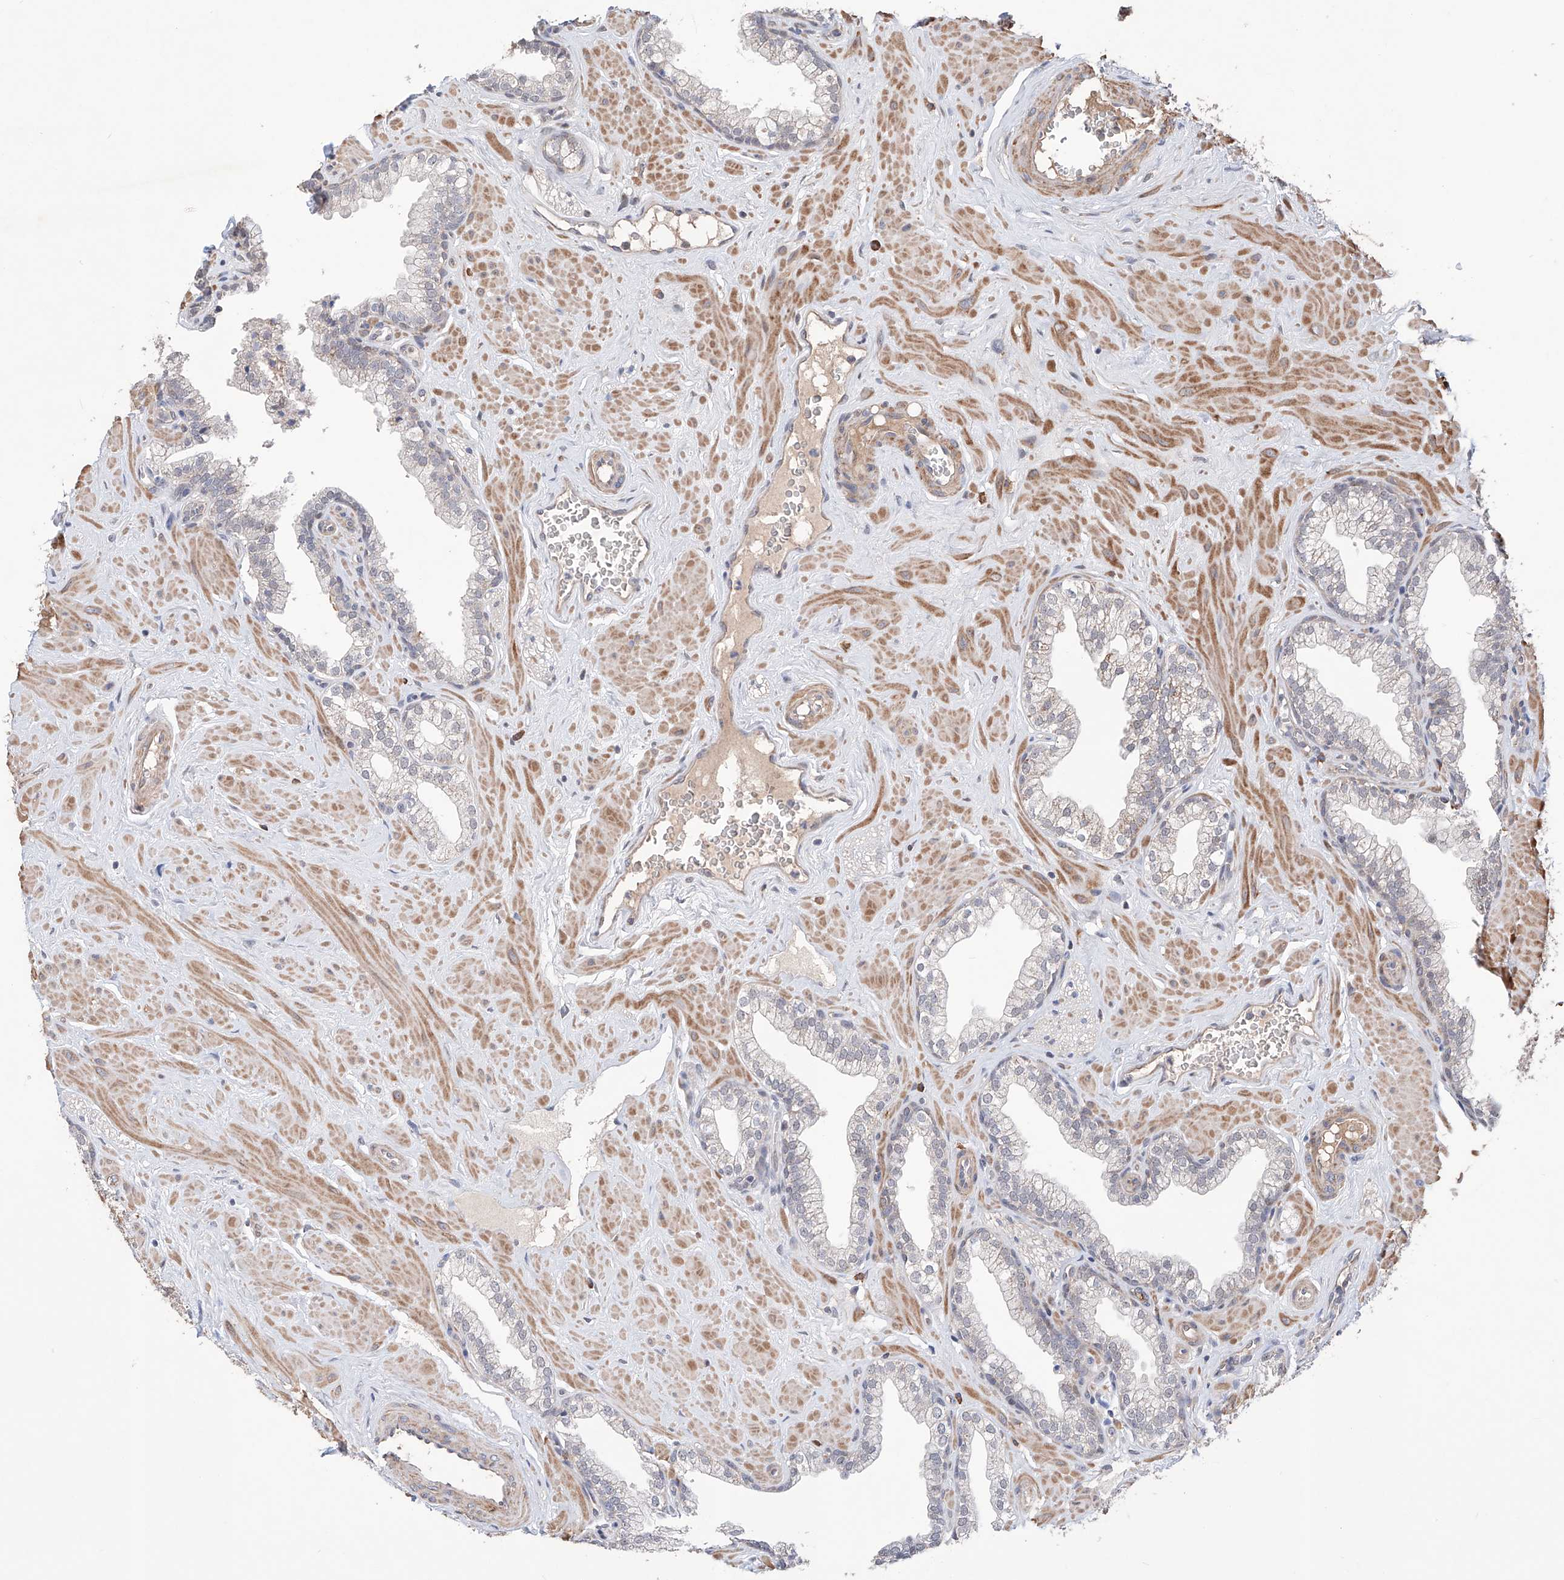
{"staining": {"intensity": "weak", "quantity": "<25%", "location": "cytoplasmic/membranous"}, "tissue": "prostate", "cell_type": "Glandular cells", "image_type": "normal", "snomed": [{"axis": "morphology", "description": "Normal tissue, NOS"}, {"axis": "morphology", "description": "Urothelial carcinoma, Low grade"}, {"axis": "topography", "description": "Urinary bladder"}, {"axis": "topography", "description": "Prostate"}], "caption": "The micrograph reveals no staining of glandular cells in benign prostate.", "gene": "AFG1L", "patient": {"sex": "male", "age": 60}}